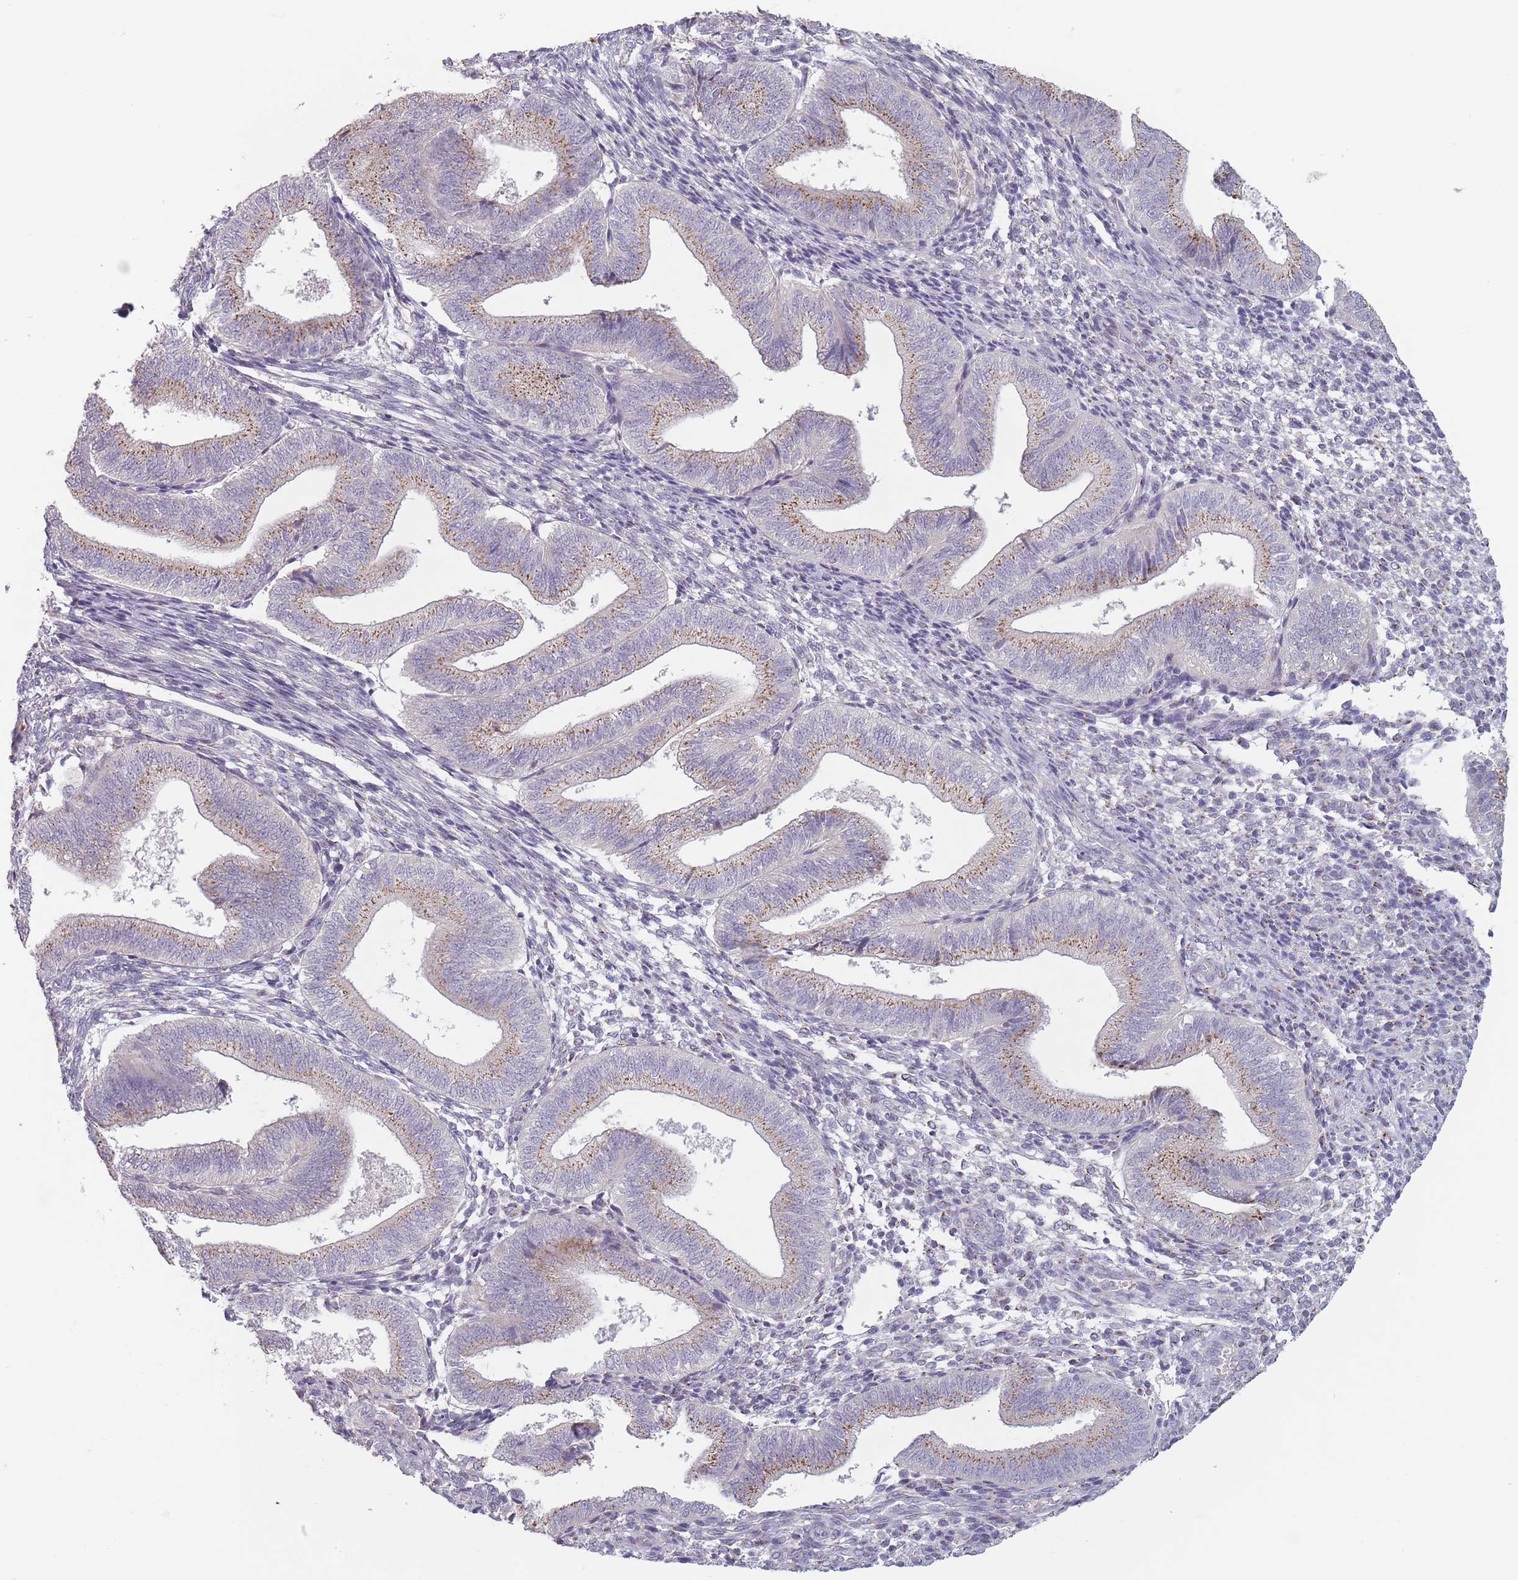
{"staining": {"intensity": "negative", "quantity": "none", "location": "none"}, "tissue": "endometrium", "cell_type": "Cells in endometrial stroma", "image_type": "normal", "snomed": [{"axis": "morphology", "description": "Normal tissue, NOS"}, {"axis": "topography", "description": "Endometrium"}], "caption": "Photomicrograph shows no significant protein positivity in cells in endometrial stroma of normal endometrium. The staining is performed using DAB brown chromogen with nuclei counter-stained in using hematoxylin.", "gene": "AKAIN1", "patient": {"sex": "female", "age": 34}}